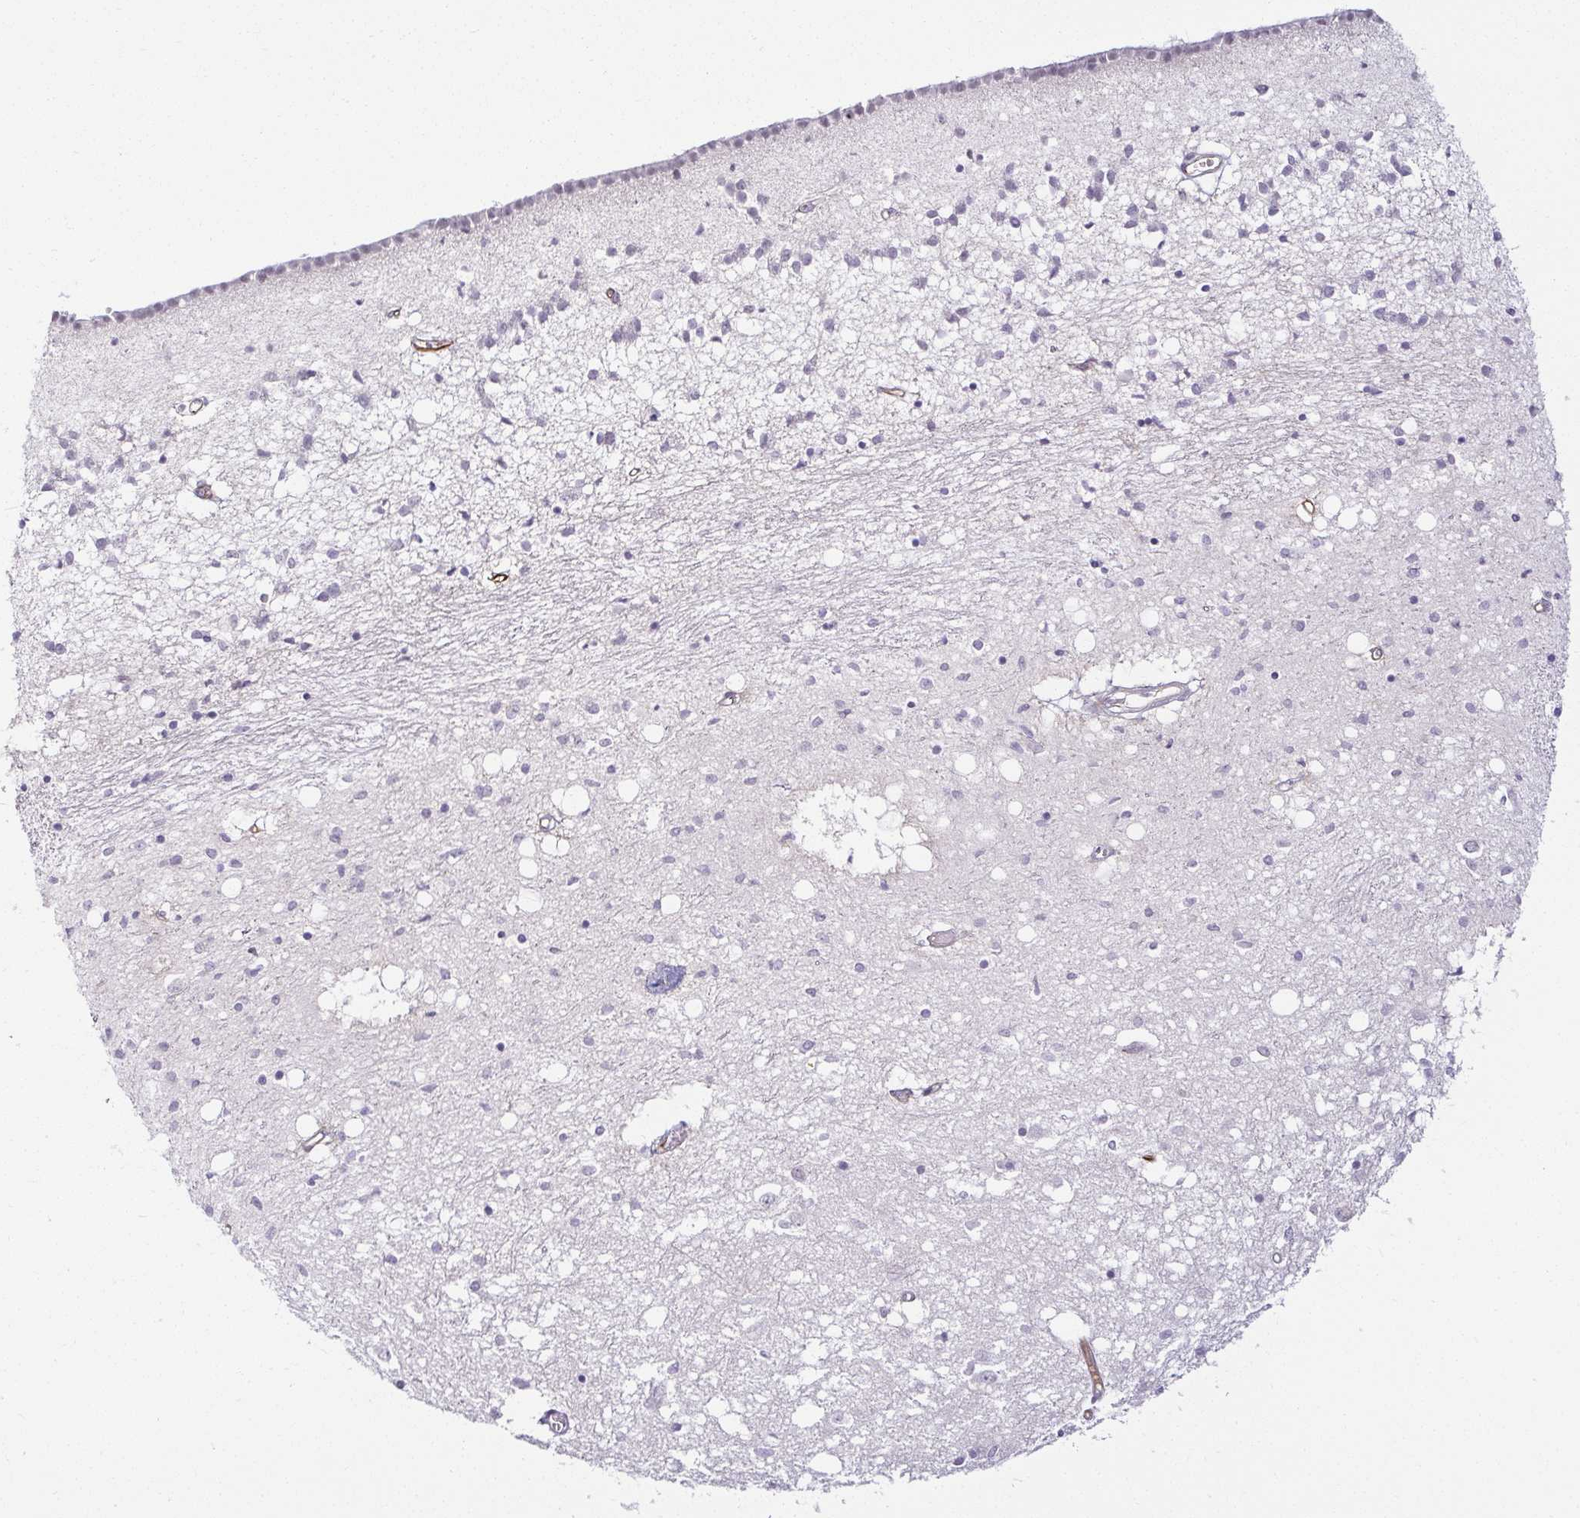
{"staining": {"intensity": "negative", "quantity": "none", "location": "none"}, "tissue": "caudate", "cell_type": "Glial cells", "image_type": "normal", "snomed": [{"axis": "morphology", "description": "Normal tissue, NOS"}, {"axis": "topography", "description": "Lateral ventricle wall"}], "caption": "Glial cells are negative for protein expression in benign human caudate. (DAB IHC visualized using brightfield microscopy, high magnification).", "gene": "ACAN", "patient": {"sex": "male", "age": 70}}